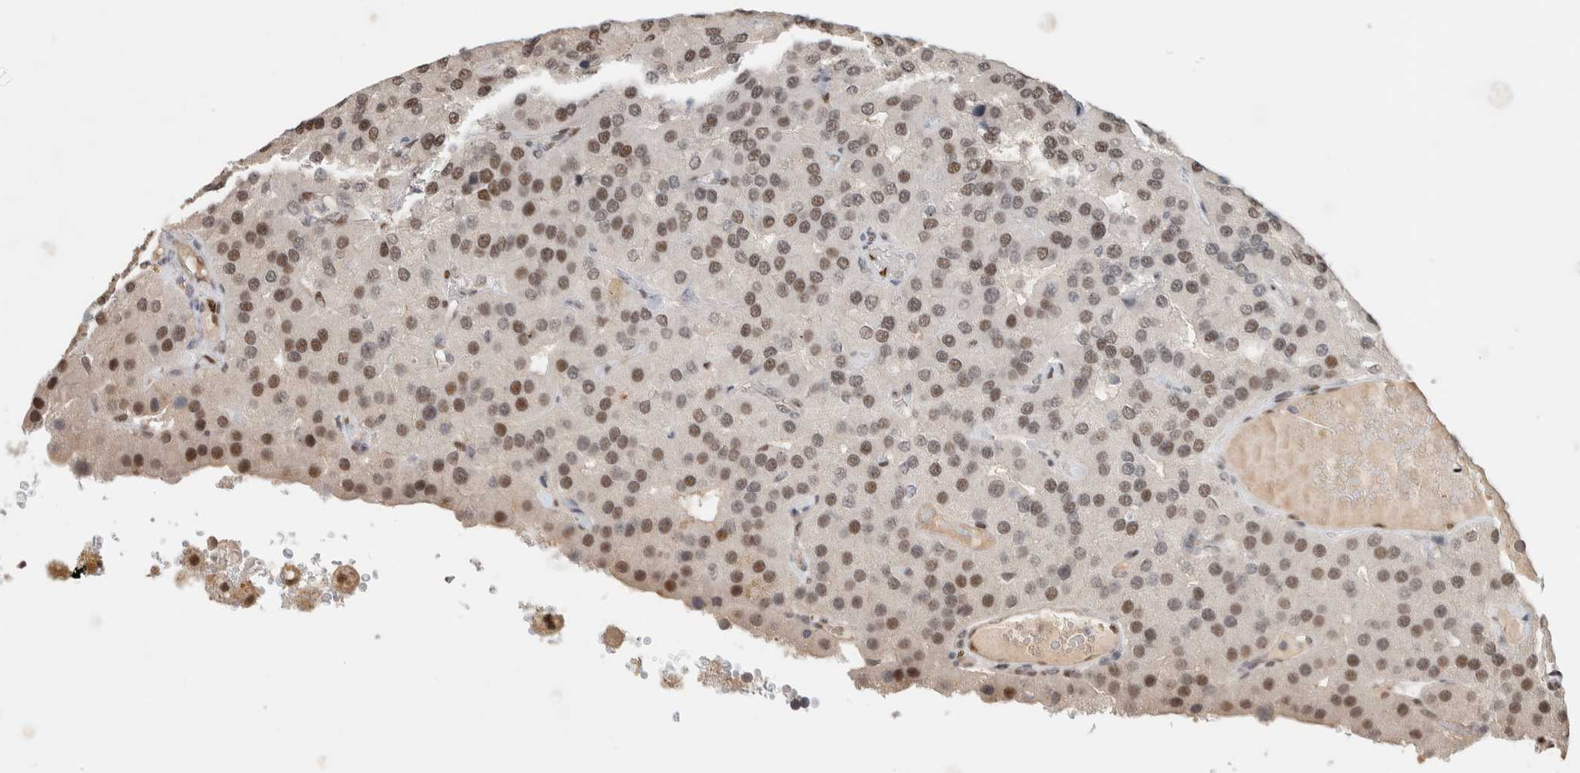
{"staining": {"intensity": "strong", "quantity": ">75%", "location": "nuclear"}, "tissue": "parathyroid gland", "cell_type": "Glandular cells", "image_type": "normal", "snomed": [{"axis": "morphology", "description": "Normal tissue, NOS"}, {"axis": "morphology", "description": "Adenoma, NOS"}, {"axis": "topography", "description": "Parathyroid gland"}], "caption": "Immunohistochemical staining of benign parathyroid gland reveals >75% levels of strong nuclear protein staining in about >75% of glandular cells.", "gene": "PUS7", "patient": {"sex": "female", "age": 86}}